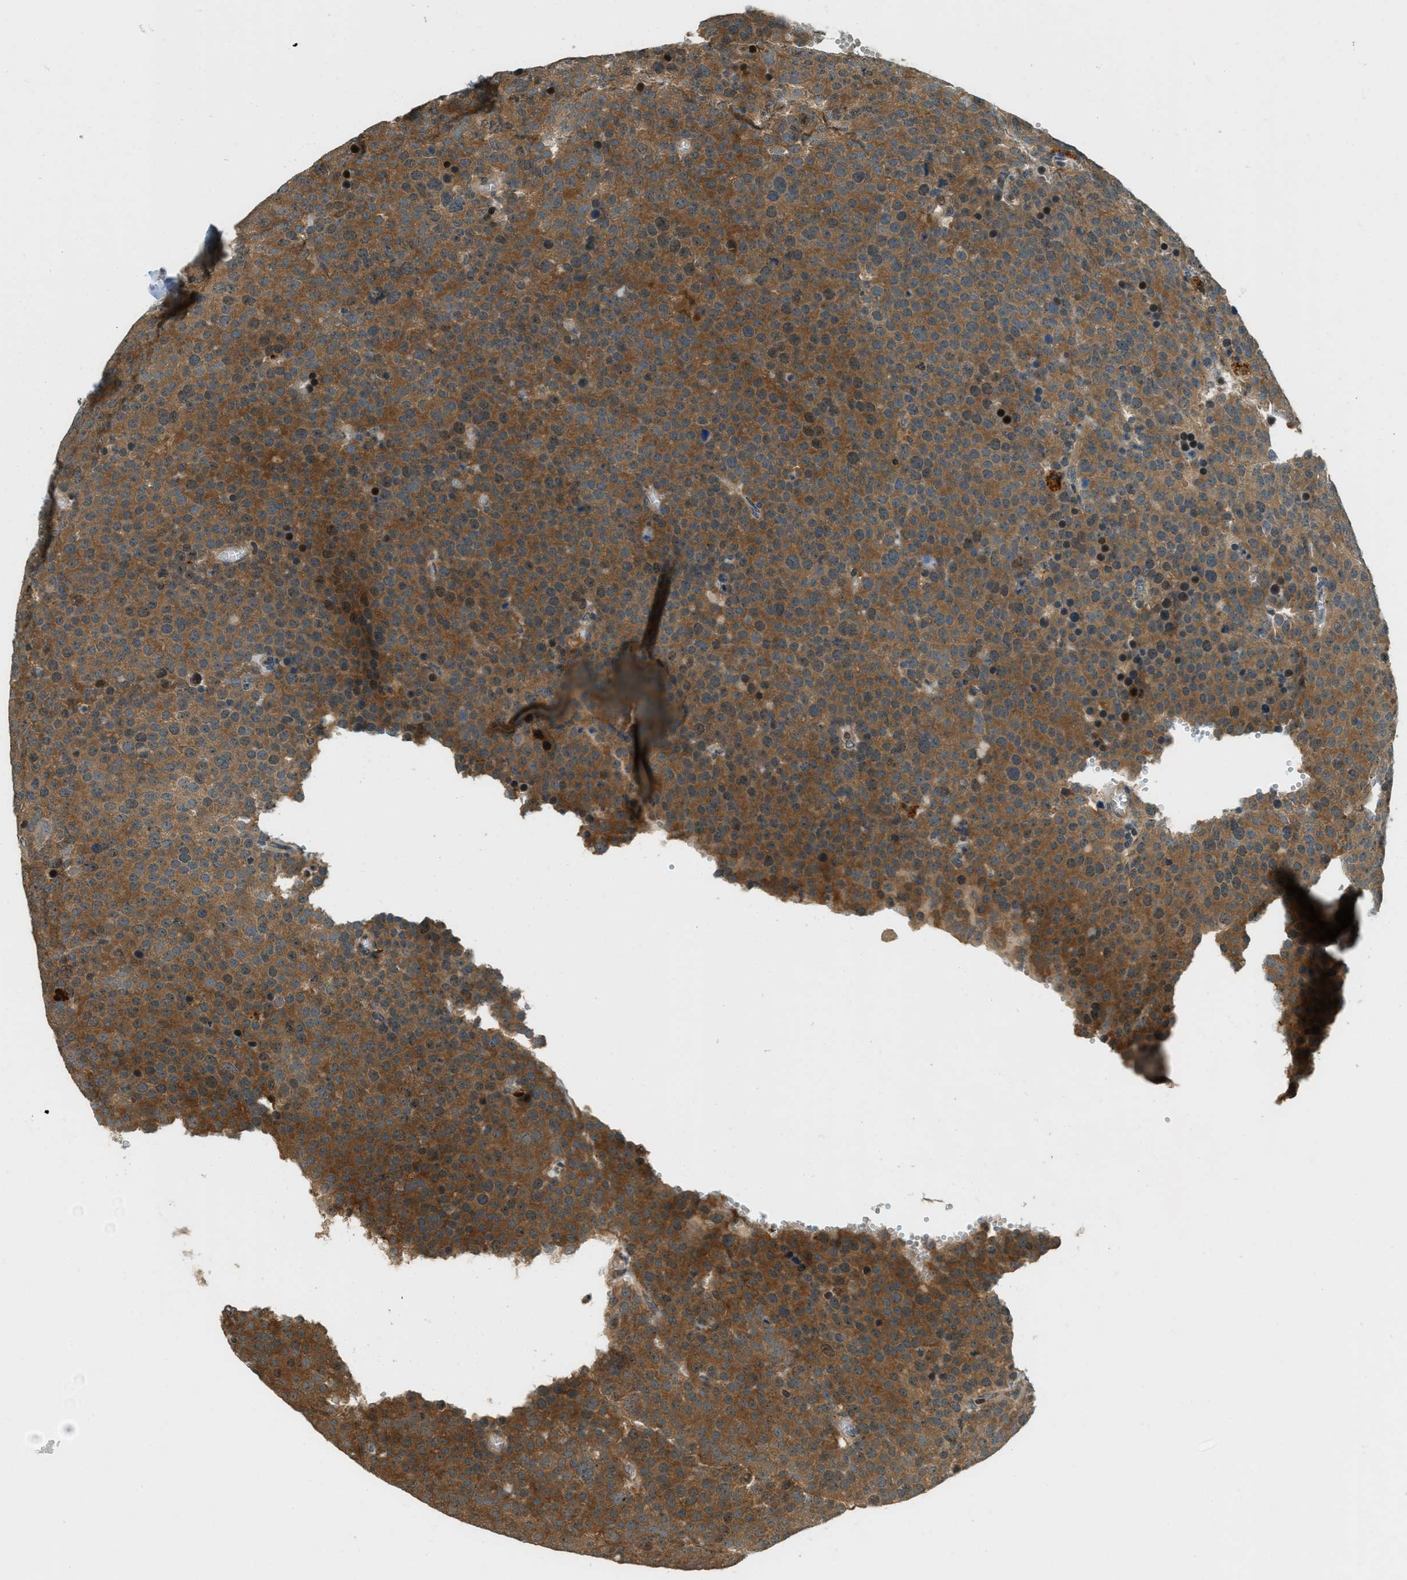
{"staining": {"intensity": "moderate", "quantity": ">75%", "location": "cytoplasmic/membranous"}, "tissue": "testis cancer", "cell_type": "Tumor cells", "image_type": "cancer", "snomed": [{"axis": "morphology", "description": "Normal tissue, NOS"}, {"axis": "morphology", "description": "Seminoma, NOS"}, {"axis": "topography", "description": "Testis"}], "caption": "Protein analysis of testis cancer tissue demonstrates moderate cytoplasmic/membranous positivity in about >75% of tumor cells.", "gene": "PTPN23", "patient": {"sex": "male", "age": 71}}